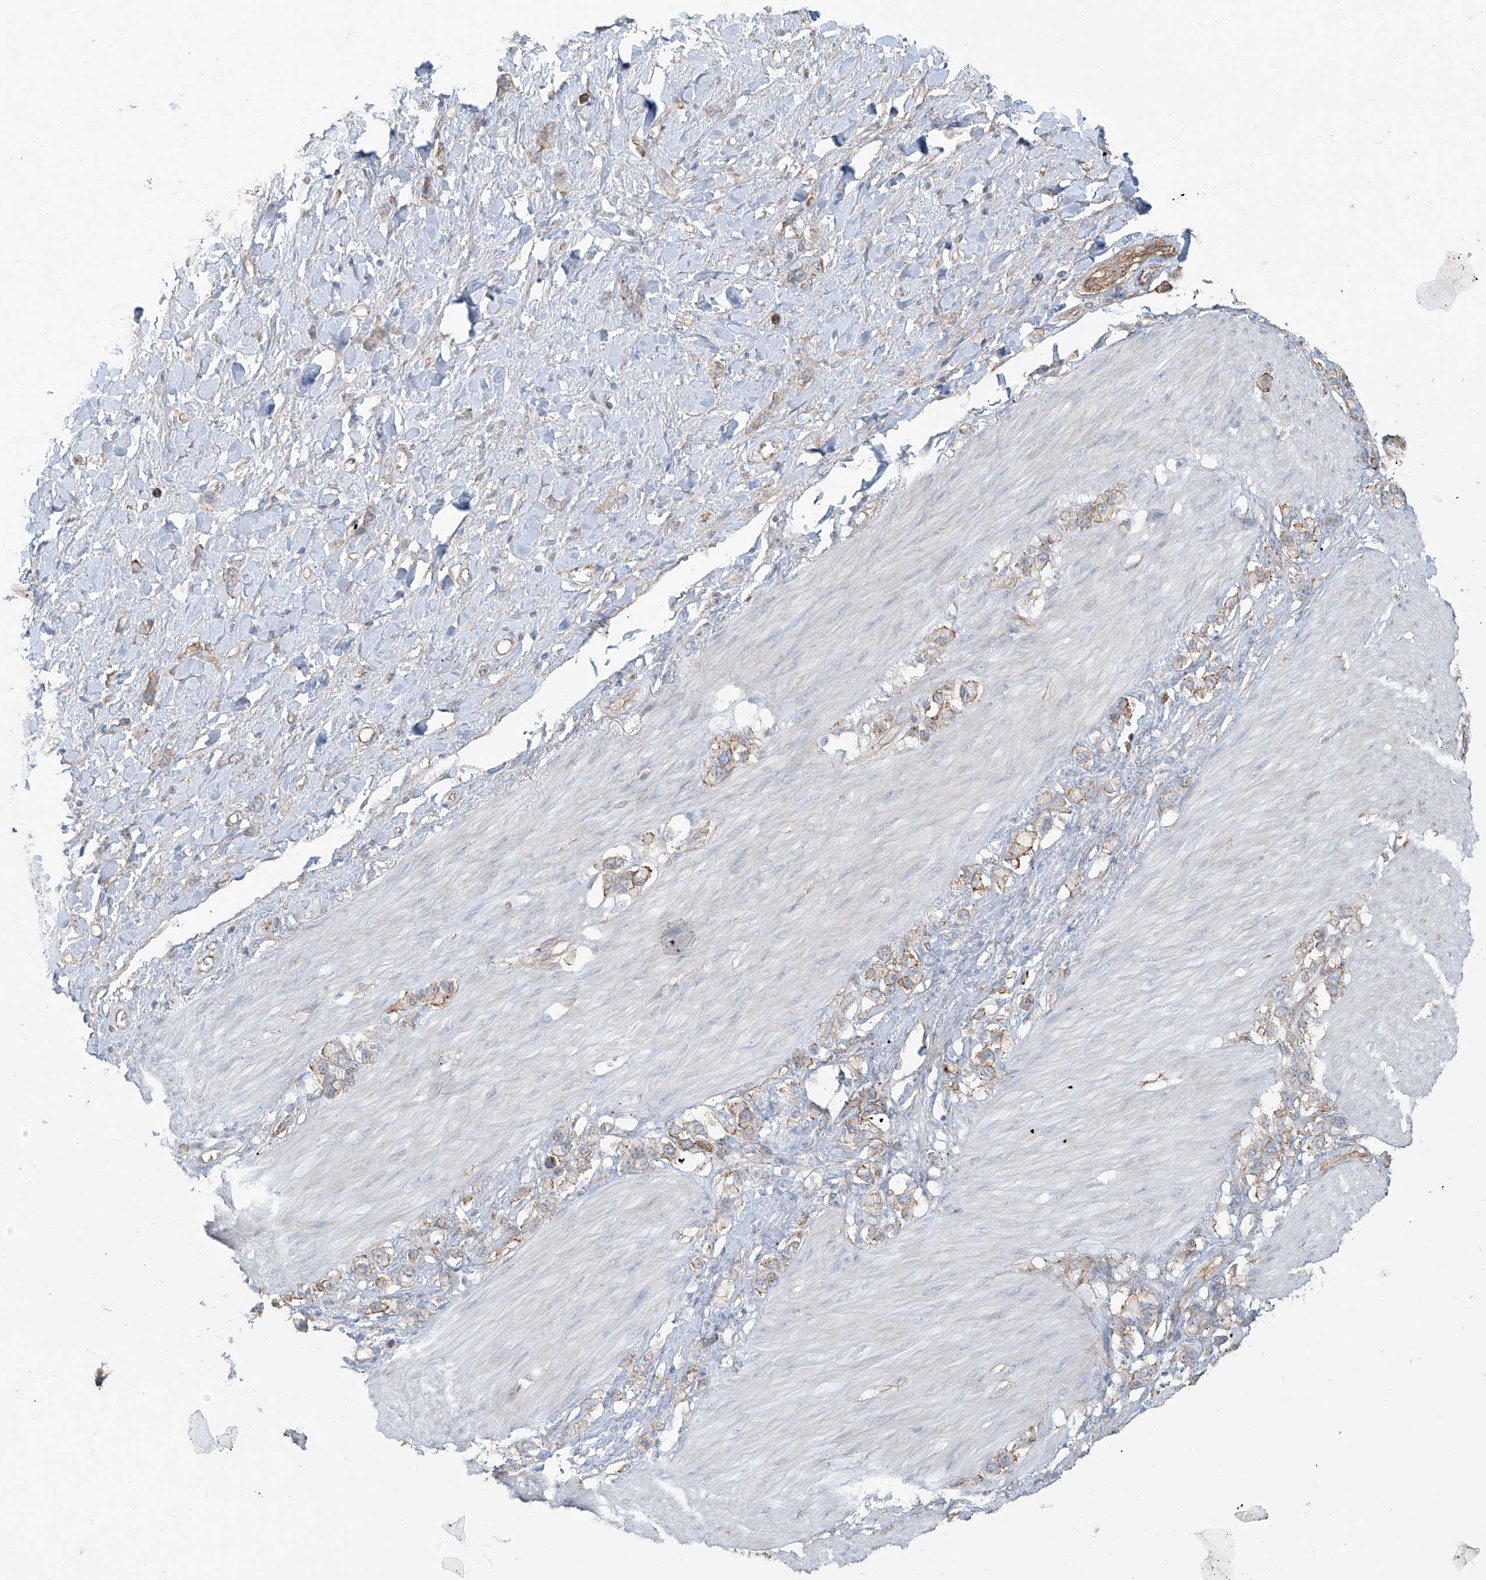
{"staining": {"intensity": "weak", "quantity": "25%-75%", "location": "cytoplasmic/membranous"}, "tissue": "stomach cancer", "cell_type": "Tumor cells", "image_type": "cancer", "snomed": [{"axis": "morphology", "description": "Normal tissue, NOS"}, {"axis": "morphology", "description": "Adenocarcinoma, NOS"}, {"axis": "topography", "description": "Stomach, upper"}, {"axis": "topography", "description": "Stomach"}], "caption": "About 25%-75% of tumor cells in human stomach cancer display weak cytoplasmic/membranous protein staining as visualized by brown immunohistochemical staining.", "gene": "TUBE1", "patient": {"sex": "female", "age": 65}}